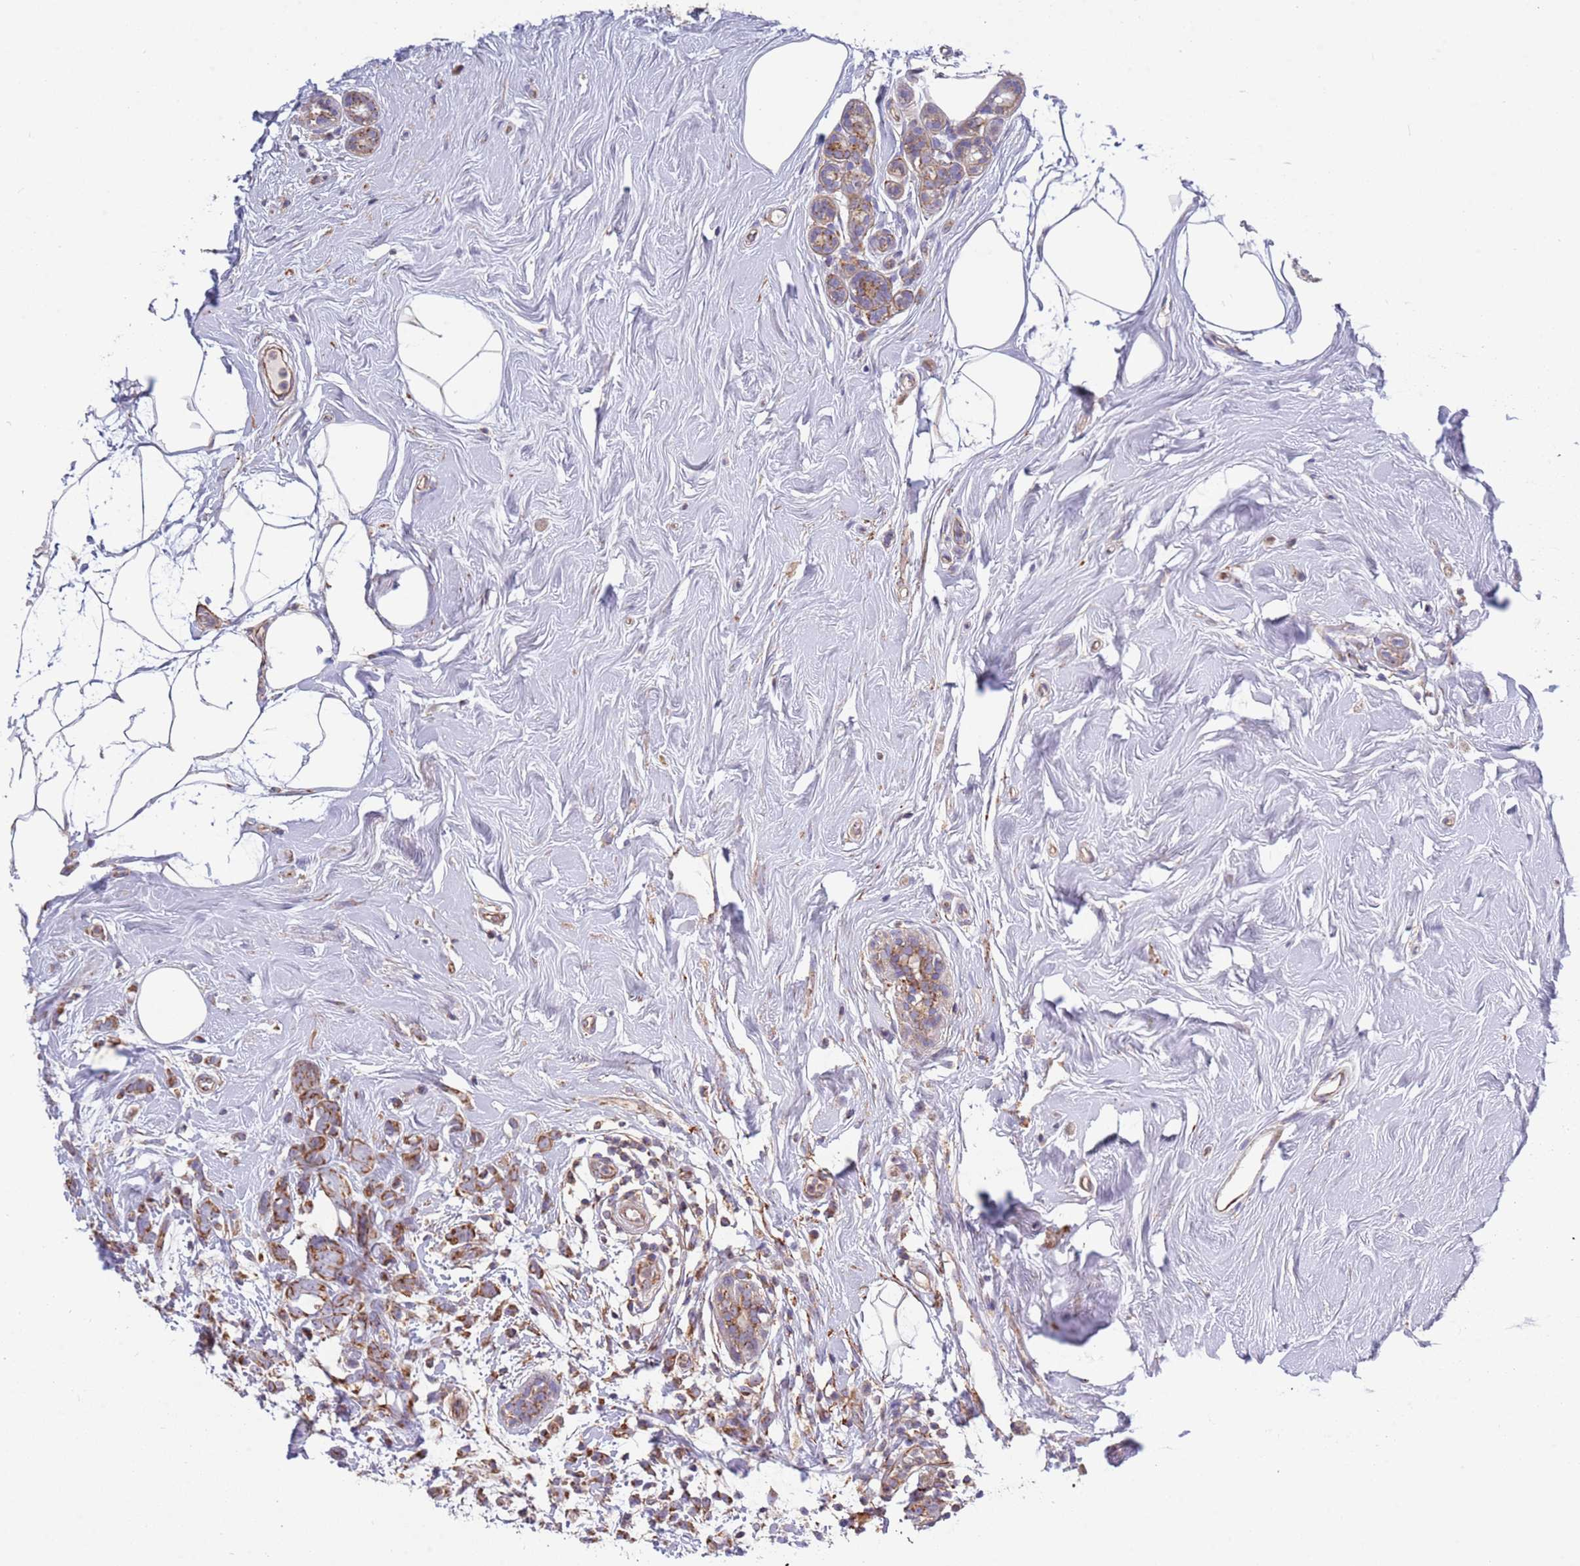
{"staining": {"intensity": "moderate", "quantity": ">75%", "location": "cytoplasmic/membranous"}, "tissue": "breast cancer", "cell_type": "Tumor cells", "image_type": "cancer", "snomed": [{"axis": "morphology", "description": "Lobular carcinoma"}, {"axis": "topography", "description": "Breast"}], "caption": "Brown immunohistochemical staining in breast lobular carcinoma demonstrates moderate cytoplasmic/membranous staining in about >75% of tumor cells.", "gene": "IRS4", "patient": {"sex": "female", "age": 58}}